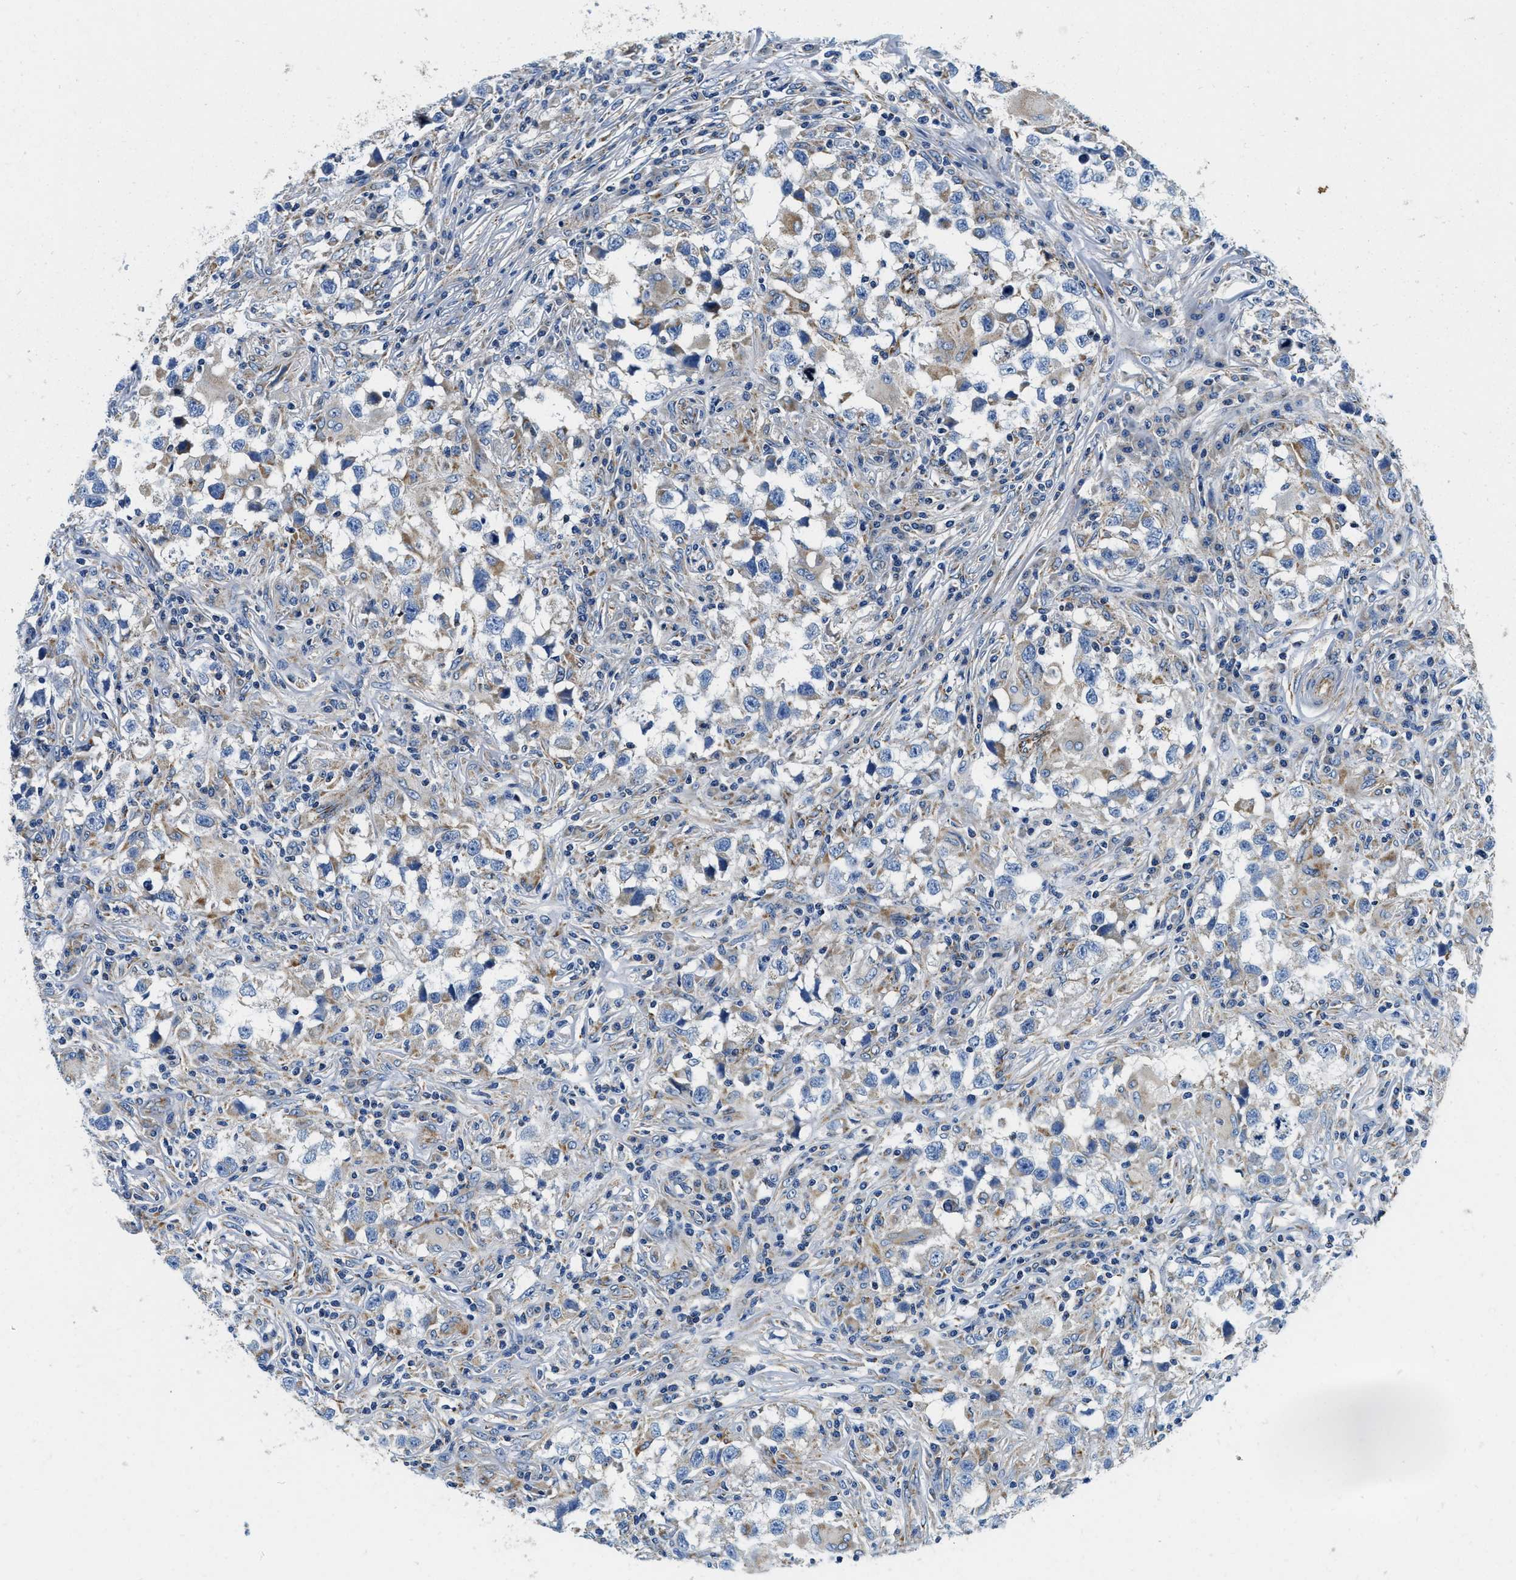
{"staining": {"intensity": "weak", "quantity": "<25%", "location": "cytoplasmic/membranous"}, "tissue": "testis cancer", "cell_type": "Tumor cells", "image_type": "cancer", "snomed": [{"axis": "morphology", "description": "Carcinoma, Embryonal, NOS"}, {"axis": "topography", "description": "Testis"}], "caption": "Tumor cells are negative for brown protein staining in testis cancer (embryonal carcinoma). The staining was performed using DAB to visualize the protein expression in brown, while the nuclei were stained in blue with hematoxylin (Magnification: 20x).", "gene": "SAMD4B", "patient": {"sex": "male", "age": 21}}